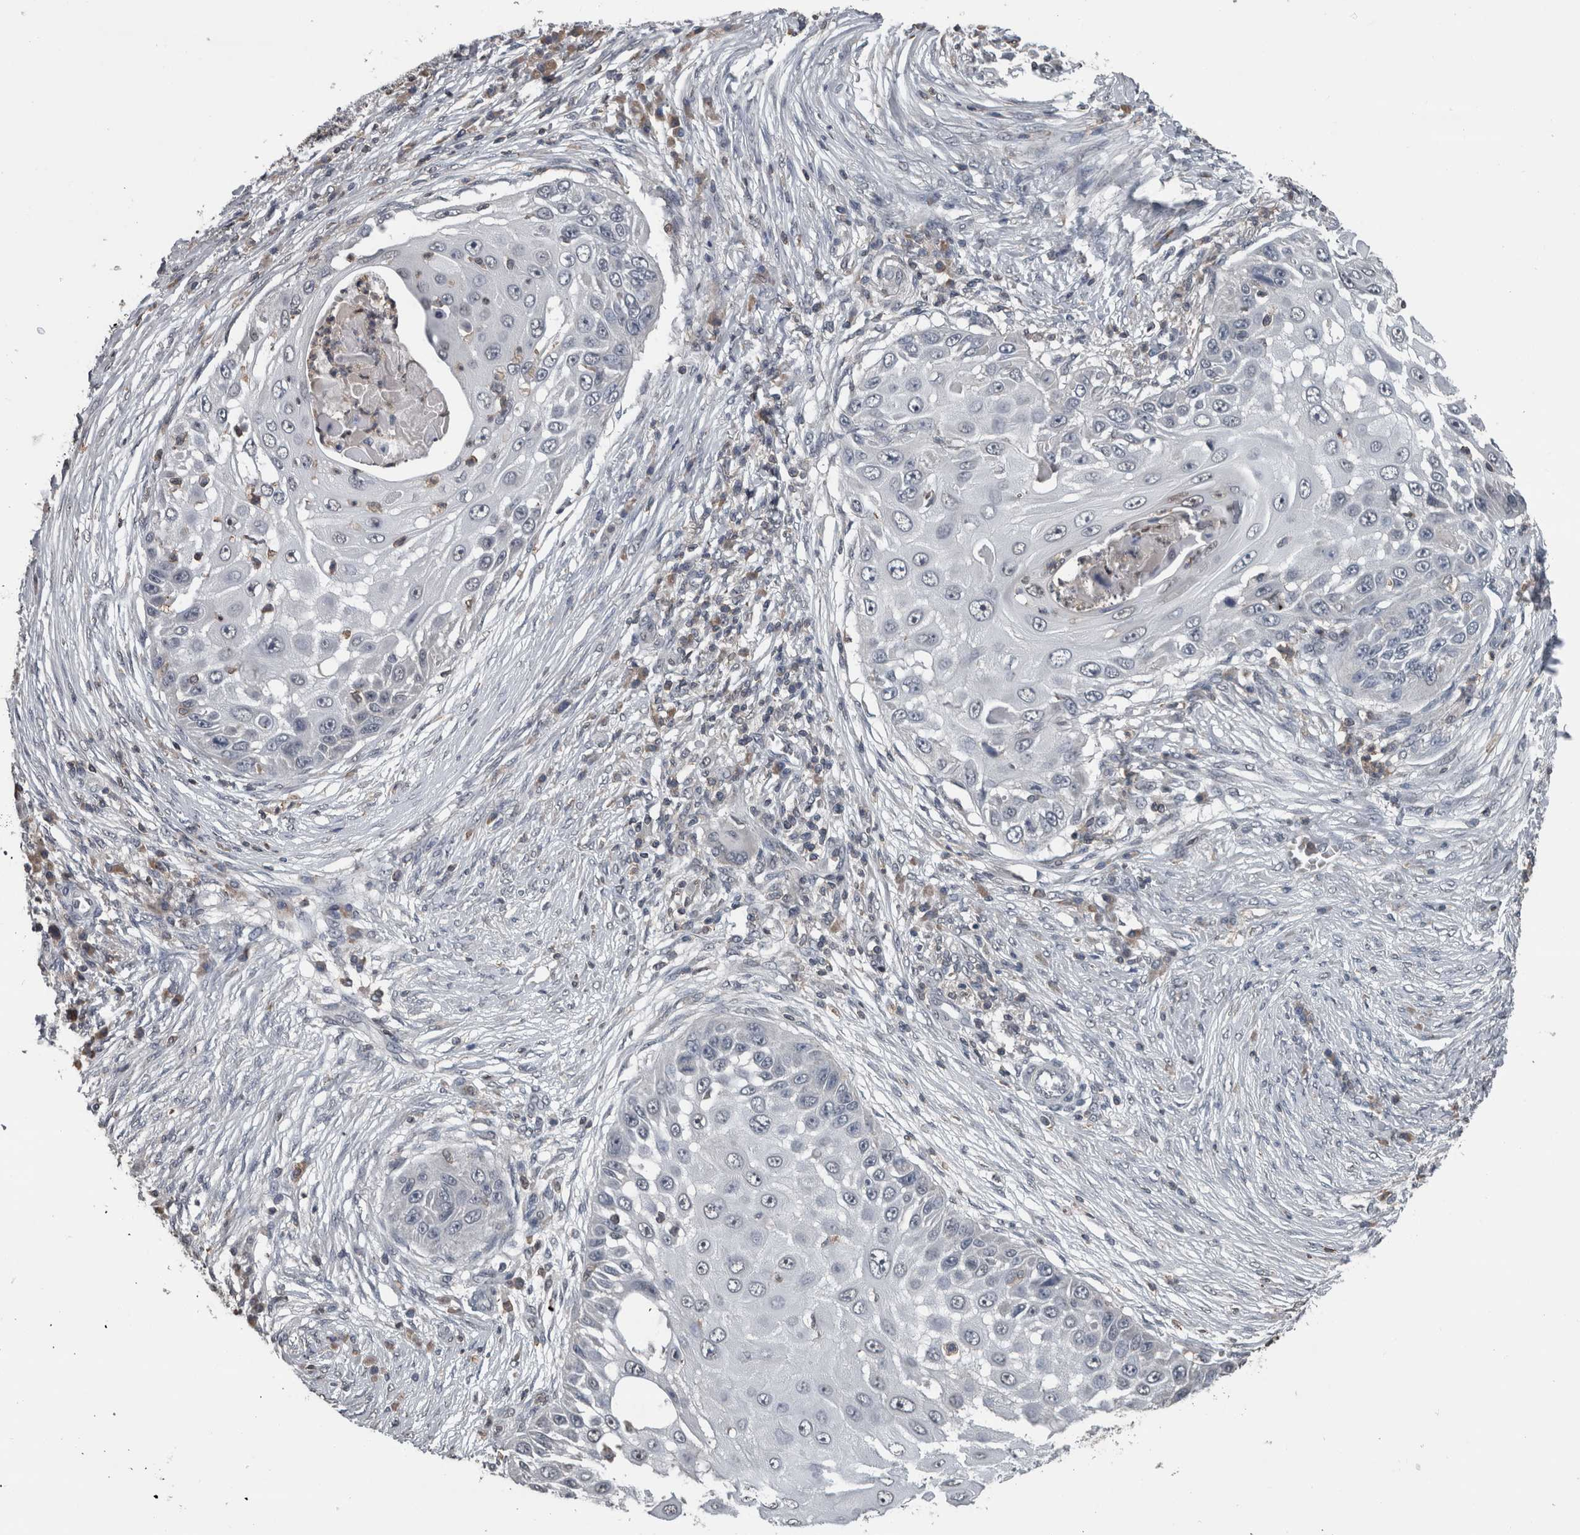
{"staining": {"intensity": "negative", "quantity": "none", "location": "none"}, "tissue": "skin cancer", "cell_type": "Tumor cells", "image_type": "cancer", "snomed": [{"axis": "morphology", "description": "Squamous cell carcinoma, NOS"}, {"axis": "topography", "description": "Skin"}], "caption": "This is an immunohistochemistry (IHC) image of human skin cancer. There is no expression in tumor cells.", "gene": "MAFF", "patient": {"sex": "female", "age": 44}}